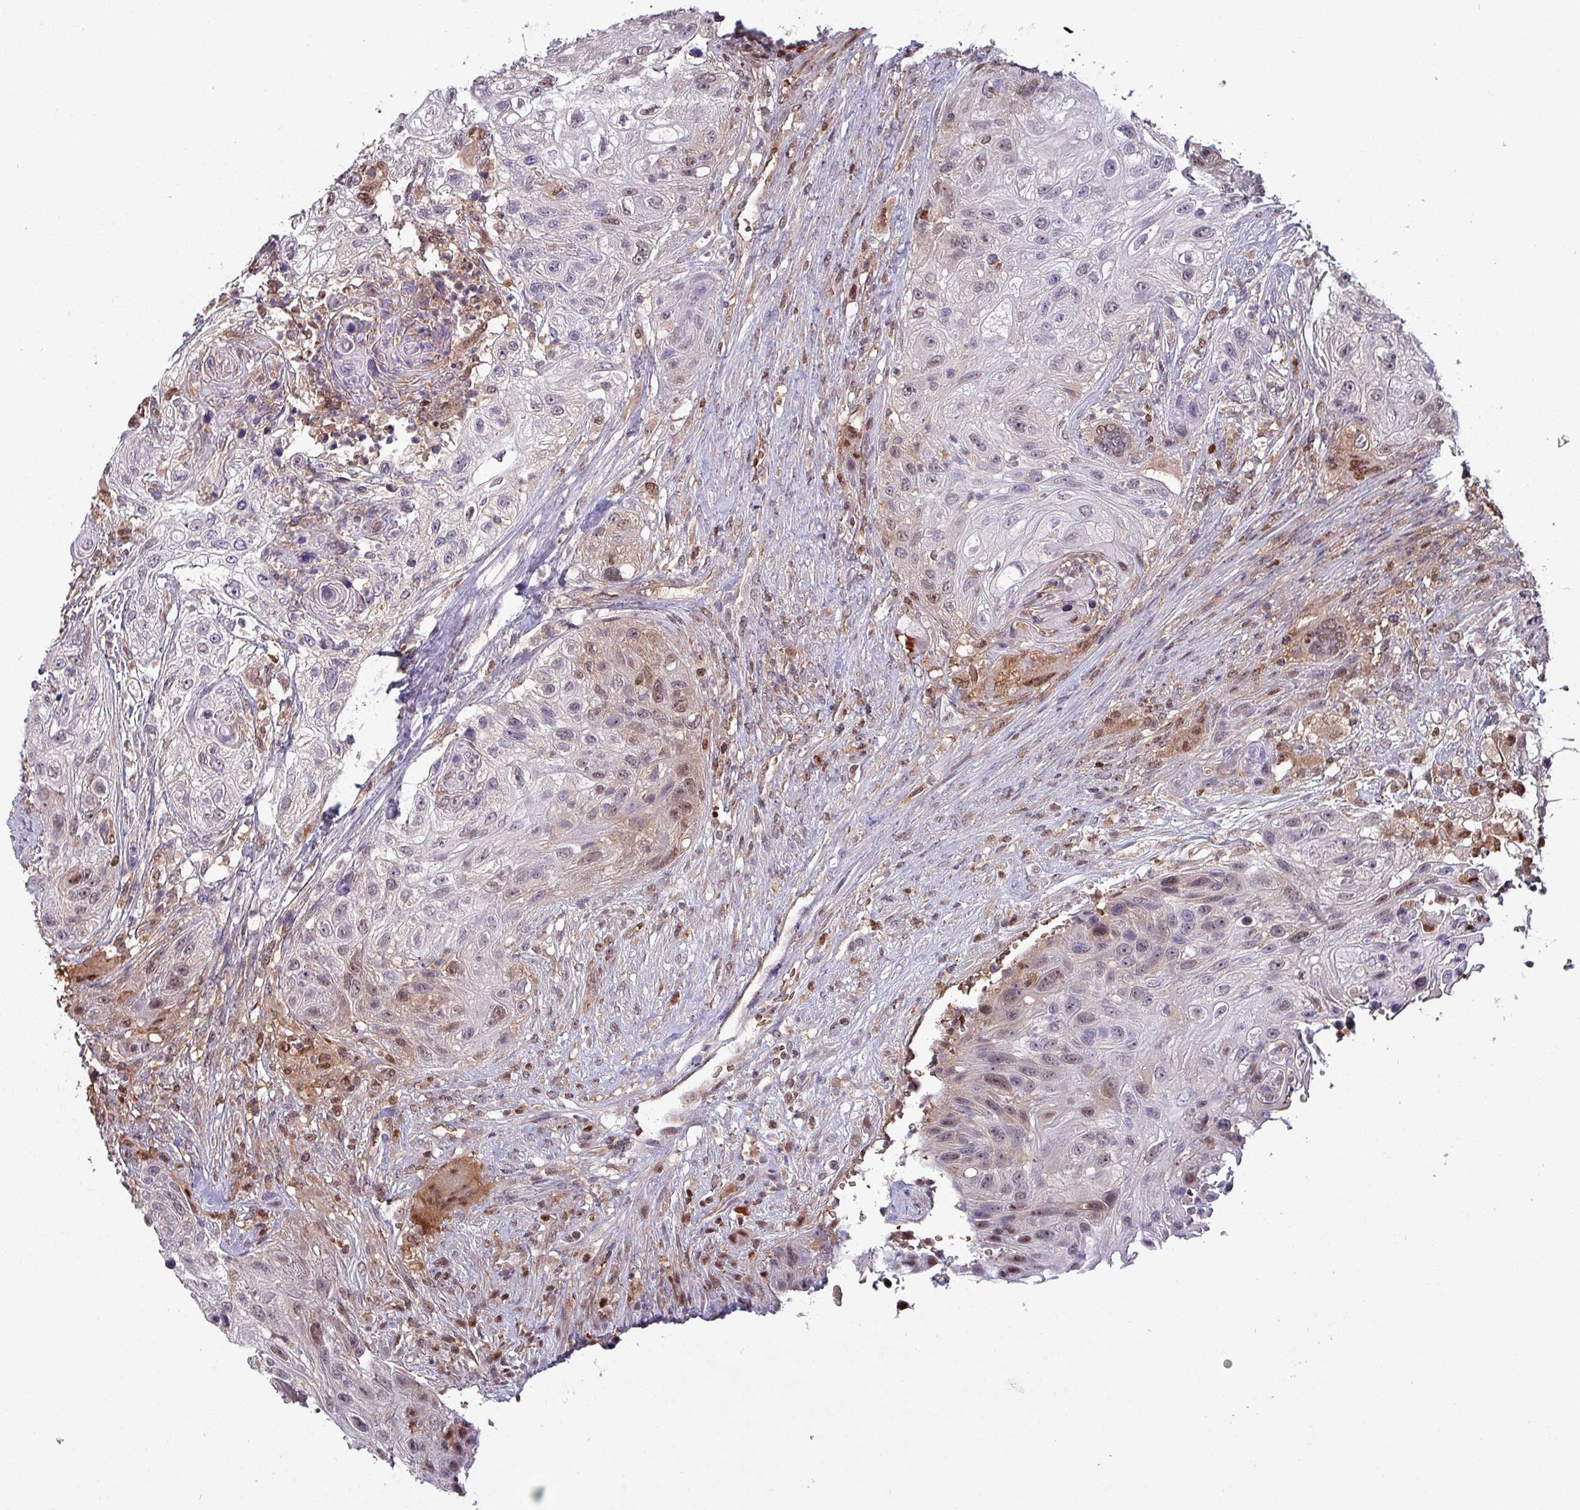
{"staining": {"intensity": "moderate", "quantity": "<25%", "location": "cytoplasmic/membranous,nuclear"}, "tissue": "urothelial cancer", "cell_type": "Tumor cells", "image_type": "cancer", "snomed": [{"axis": "morphology", "description": "Urothelial carcinoma, High grade"}, {"axis": "topography", "description": "Urinary bladder"}], "caption": "Protein staining reveals moderate cytoplasmic/membranous and nuclear expression in approximately <25% of tumor cells in urothelial cancer.", "gene": "PSMB8", "patient": {"sex": "female", "age": 60}}